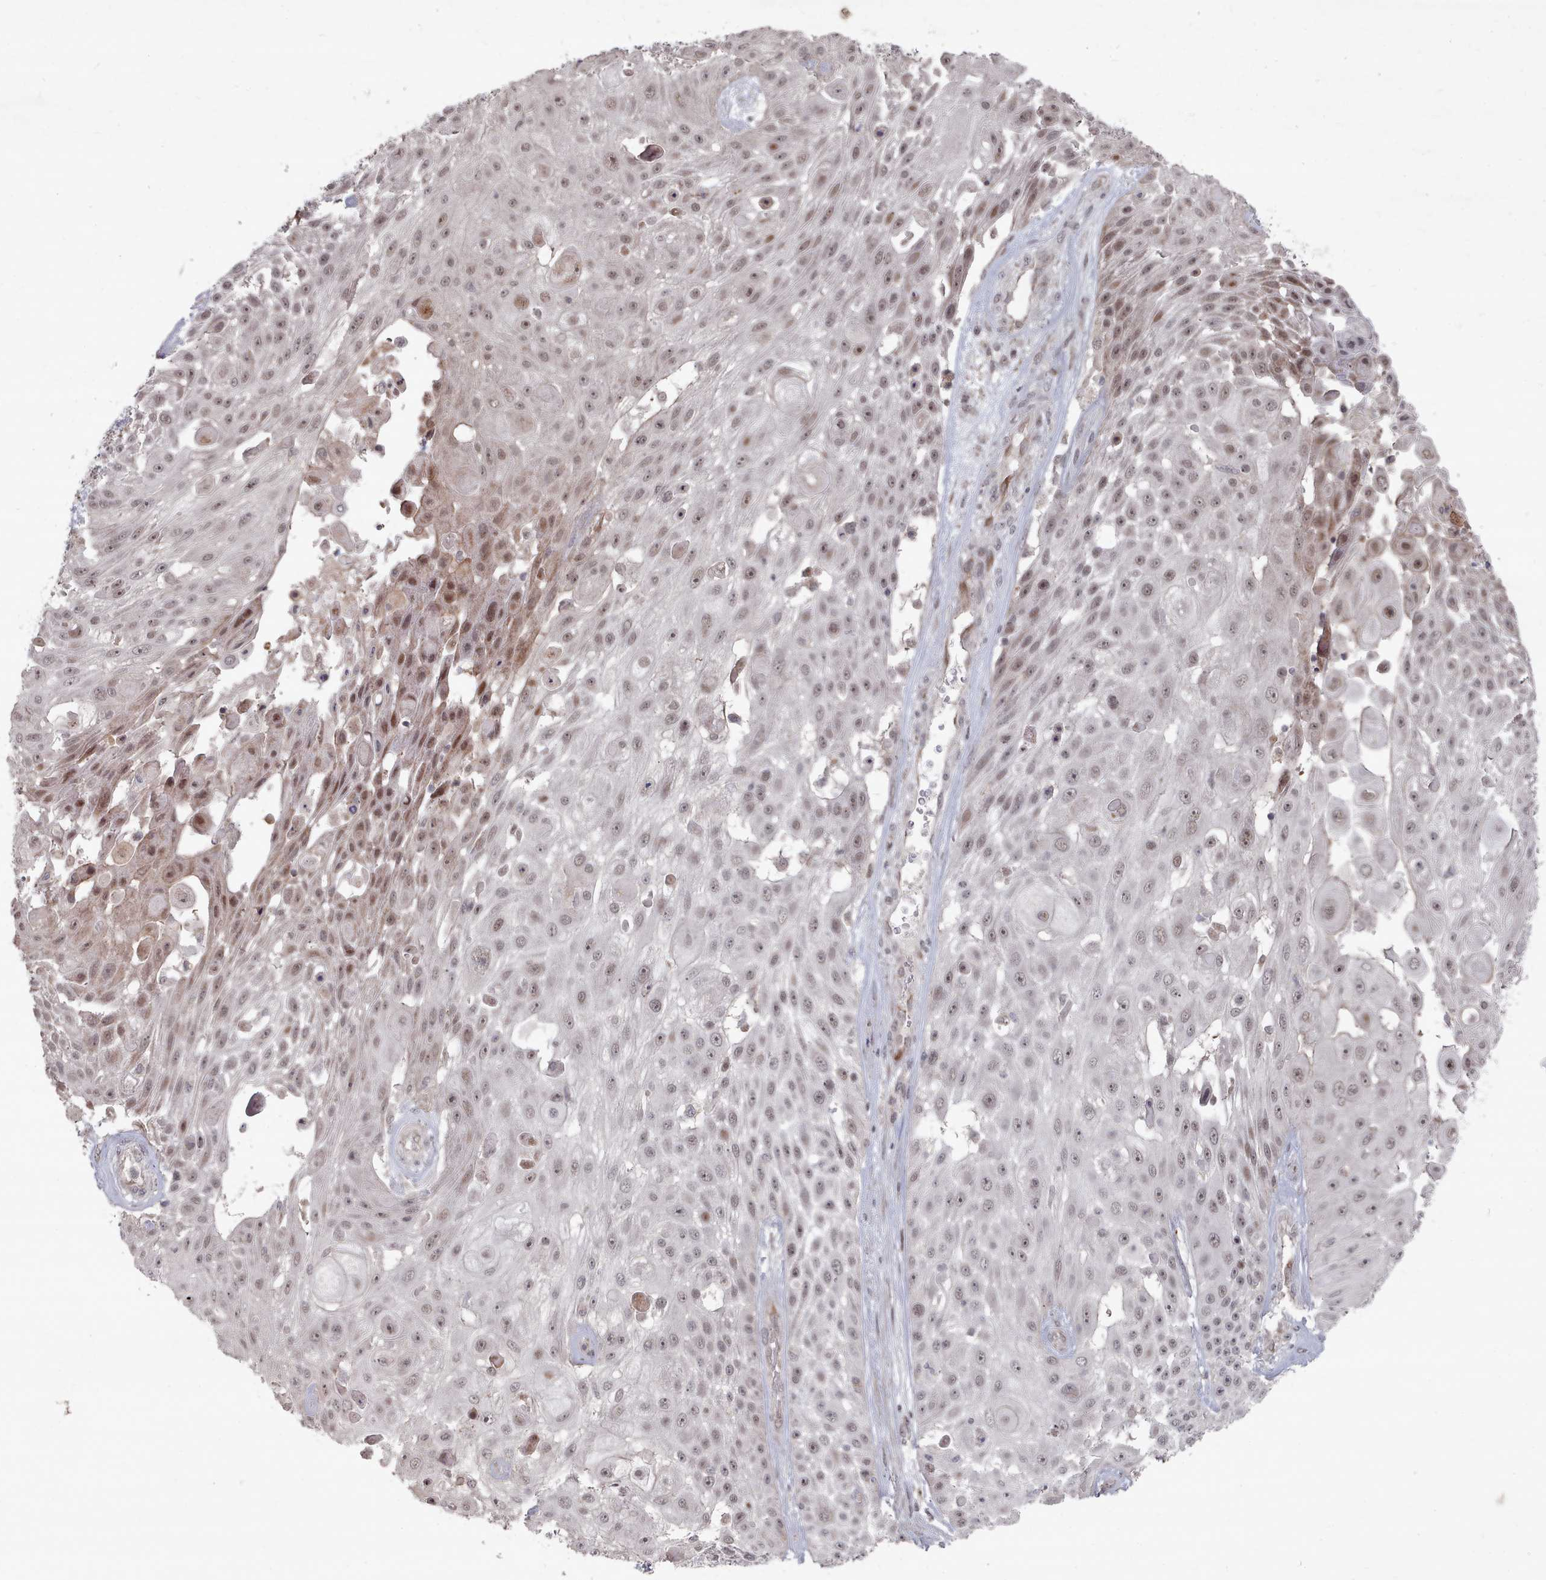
{"staining": {"intensity": "moderate", "quantity": ">75%", "location": "nuclear"}, "tissue": "skin cancer", "cell_type": "Tumor cells", "image_type": "cancer", "snomed": [{"axis": "morphology", "description": "Squamous cell carcinoma, NOS"}, {"axis": "topography", "description": "Skin"}], "caption": "Approximately >75% of tumor cells in skin squamous cell carcinoma exhibit moderate nuclear protein expression as visualized by brown immunohistochemical staining.", "gene": "CPSF4", "patient": {"sex": "female", "age": 86}}